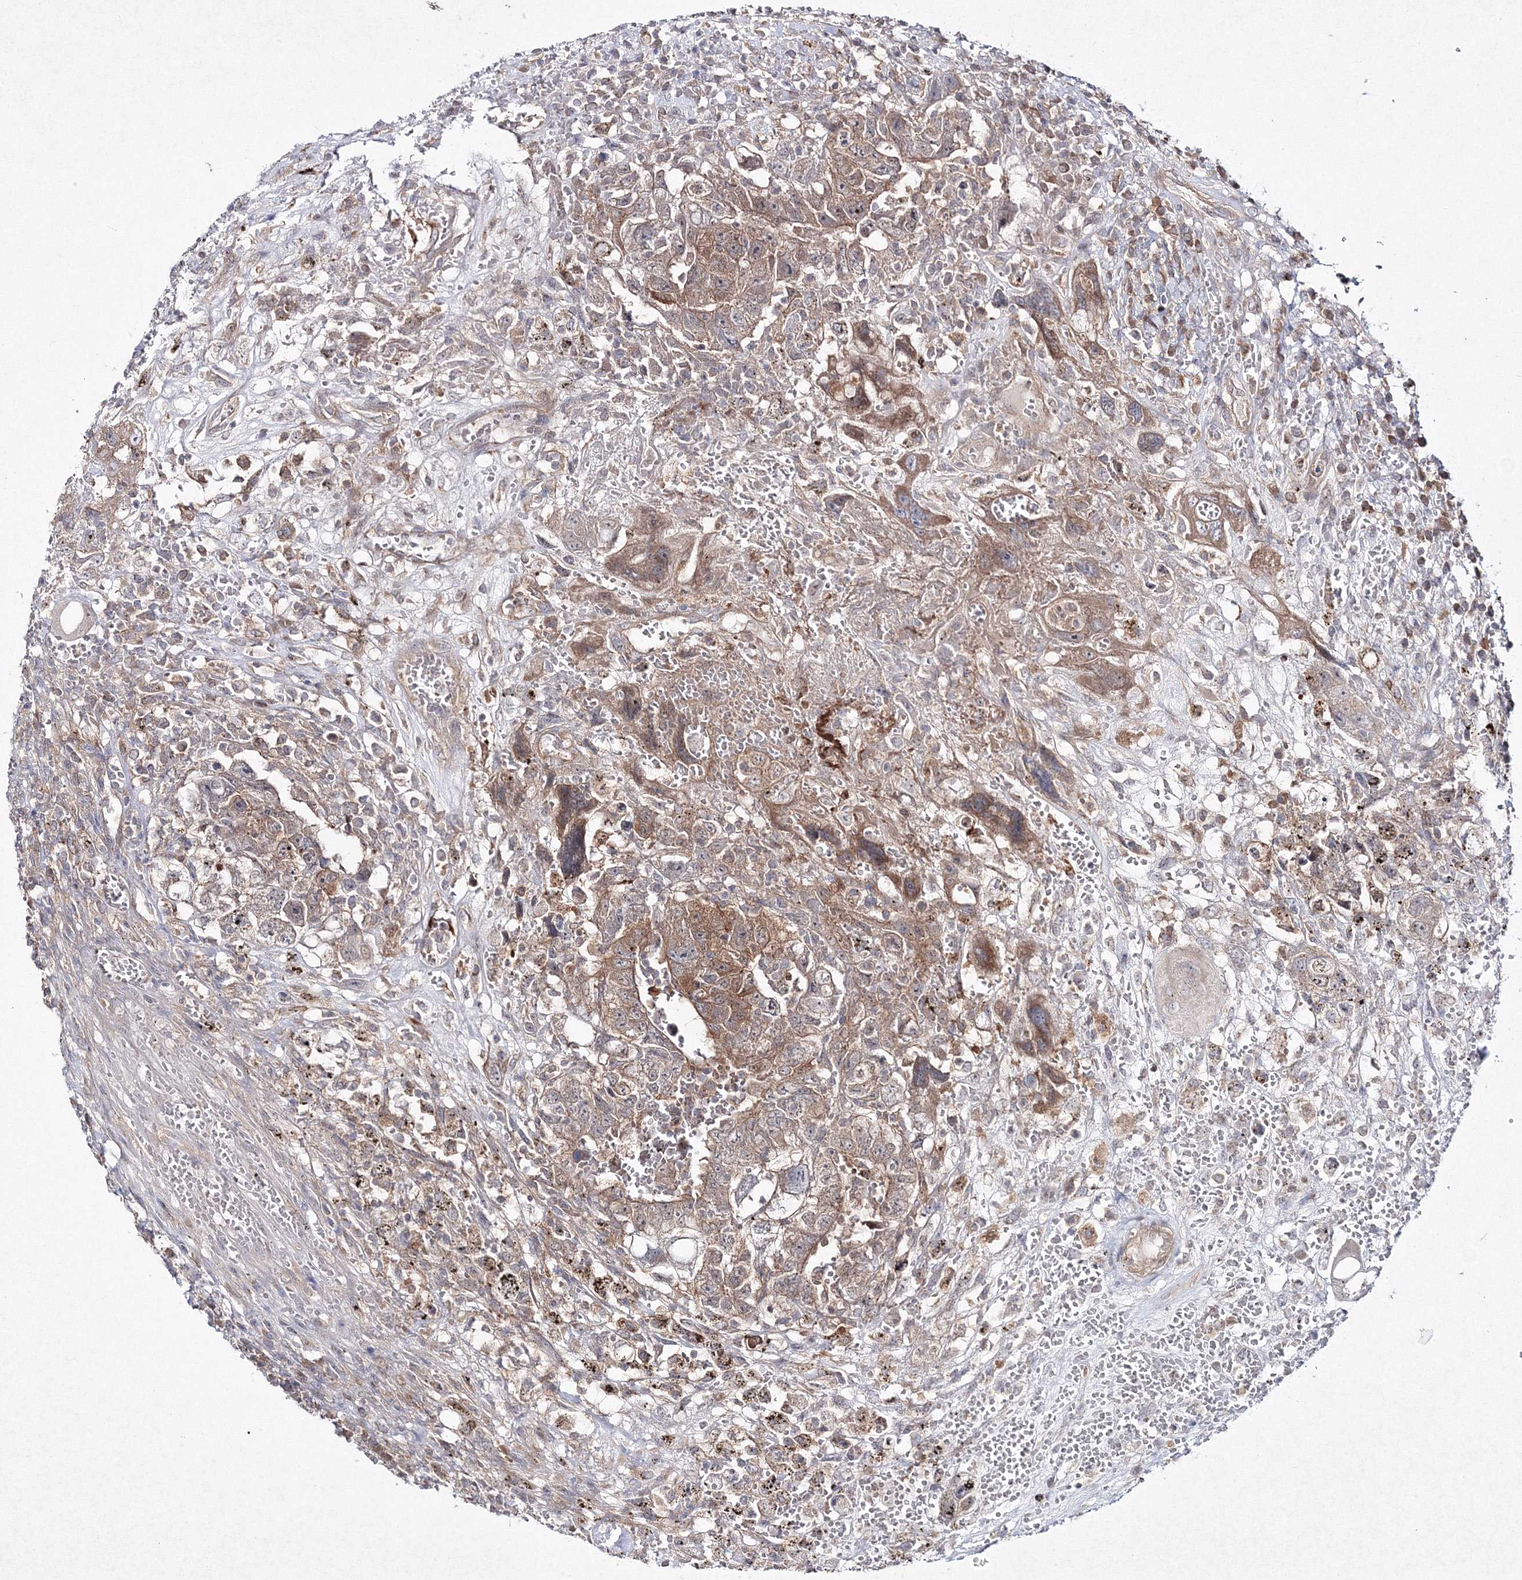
{"staining": {"intensity": "moderate", "quantity": "25%-75%", "location": "cytoplasmic/membranous"}, "tissue": "testis cancer", "cell_type": "Tumor cells", "image_type": "cancer", "snomed": [{"axis": "morphology", "description": "Carcinoma, Embryonal, NOS"}, {"axis": "topography", "description": "Testis"}], "caption": "Immunohistochemistry image of human testis cancer stained for a protein (brown), which reveals medium levels of moderate cytoplasmic/membranous positivity in about 25%-75% of tumor cells.", "gene": "IPMK", "patient": {"sex": "male", "age": 26}}